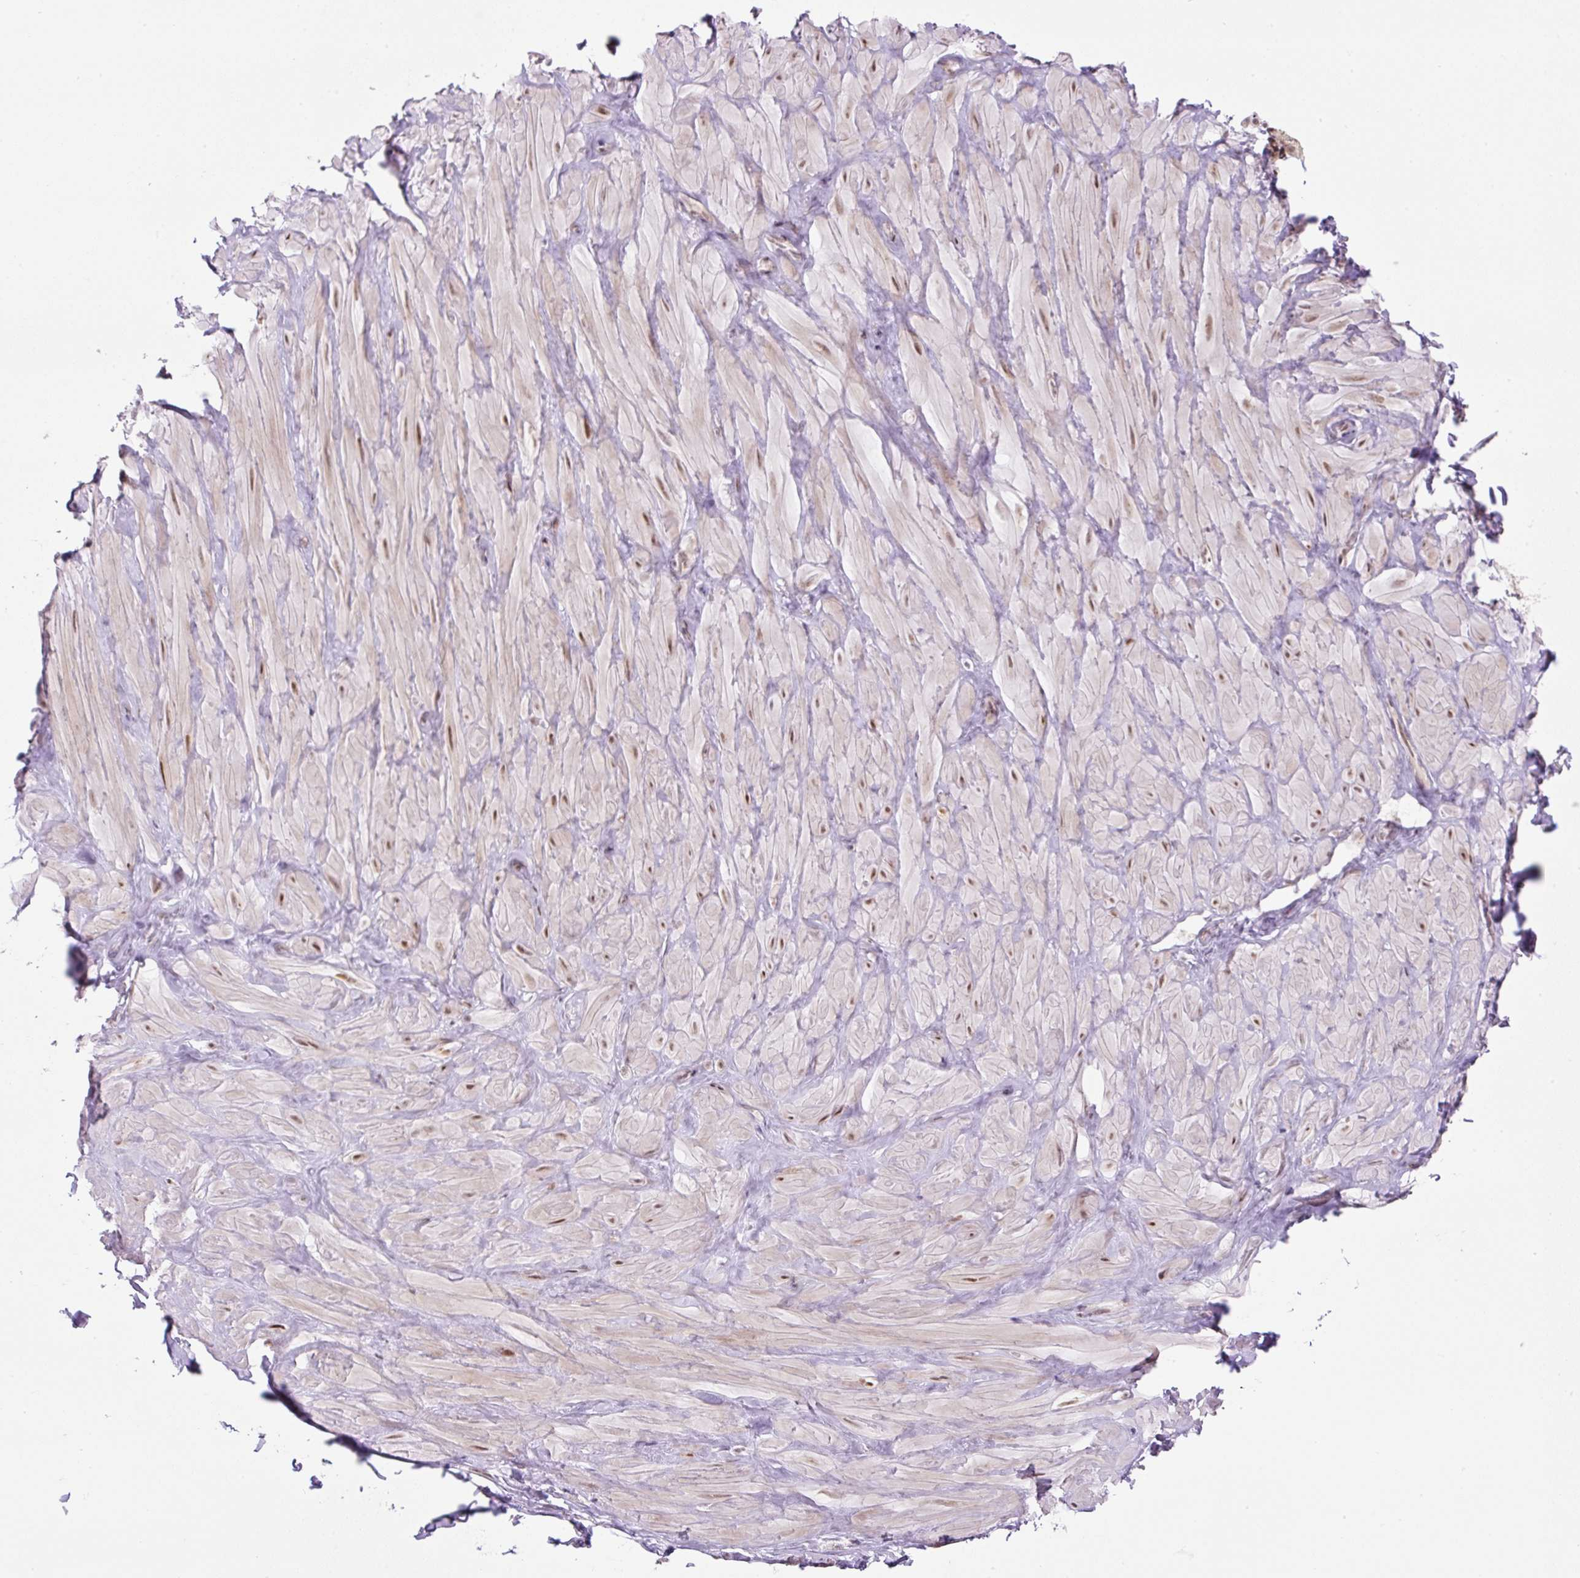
{"staining": {"intensity": "negative", "quantity": "none", "location": "none"}, "tissue": "adipose tissue", "cell_type": "Adipocytes", "image_type": "normal", "snomed": [{"axis": "morphology", "description": "Normal tissue, NOS"}, {"axis": "topography", "description": "Vascular tissue"}, {"axis": "topography", "description": "Peripheral nerve tissue"}], "caption": "Immunohistochemical staining of normal human adipose tissue shows no significant staining in adipocytes. Brightfield microscopy of IHC stained with DAB (brown) and hematoxylin (blue), captured at high magnification.", "gene": "TAF1A", "patient": {"sex": "male", "age": 41}}